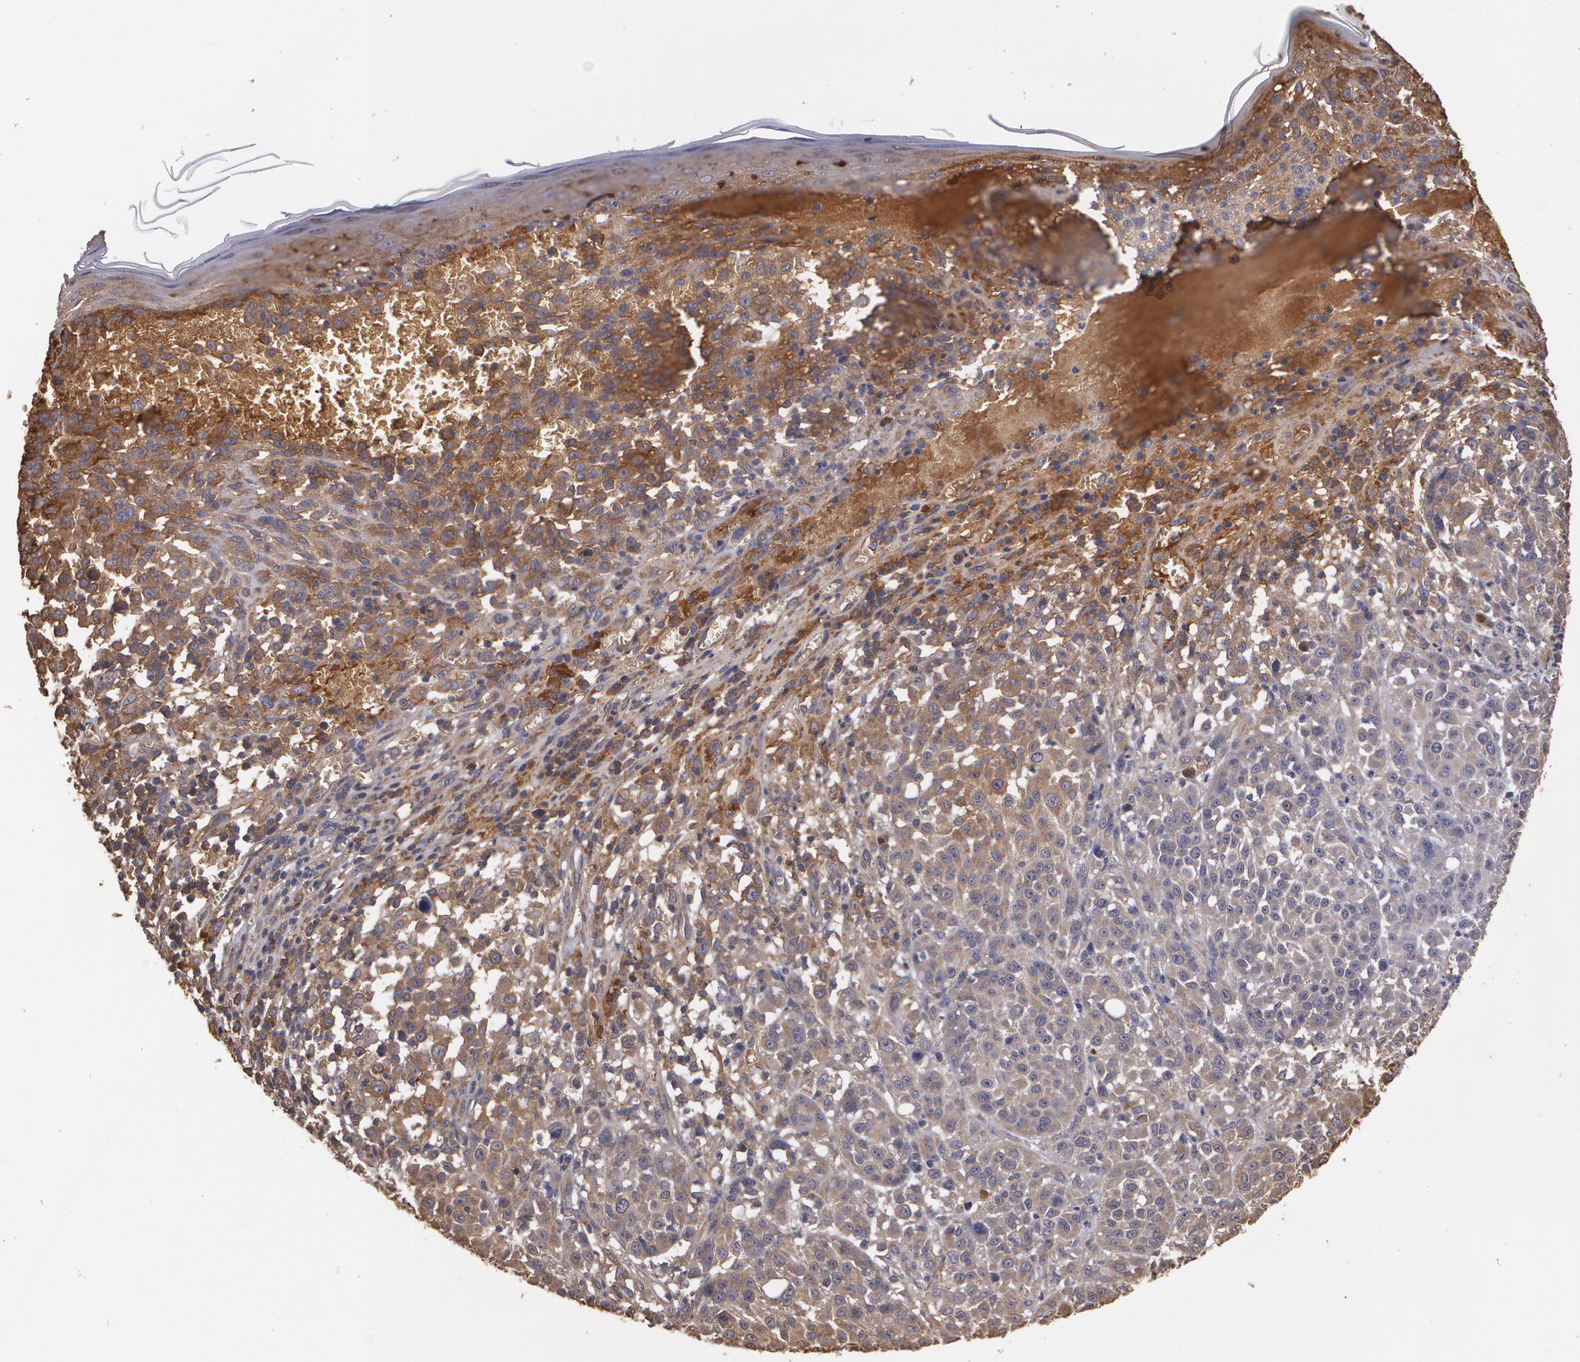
{"staining": {"intensity": "weak", "quantity": ">75%", "location": "cytoplasmic/membranous"}, "tissue": "melanoma", "cell_type": "Tumor cells", "image_type": "cancer", "snomed": [{"axis": "morphology", "description": "Malignant melanoma, NOS"}, {"axis": "topography", "description": "Skin"}], "caption": "Weak cytoplasmic/membranous expression is seen in about >75% of tumor cells in melanoma.", "gene": "PON1", "patient": {"sex": "female", "age": 49}}